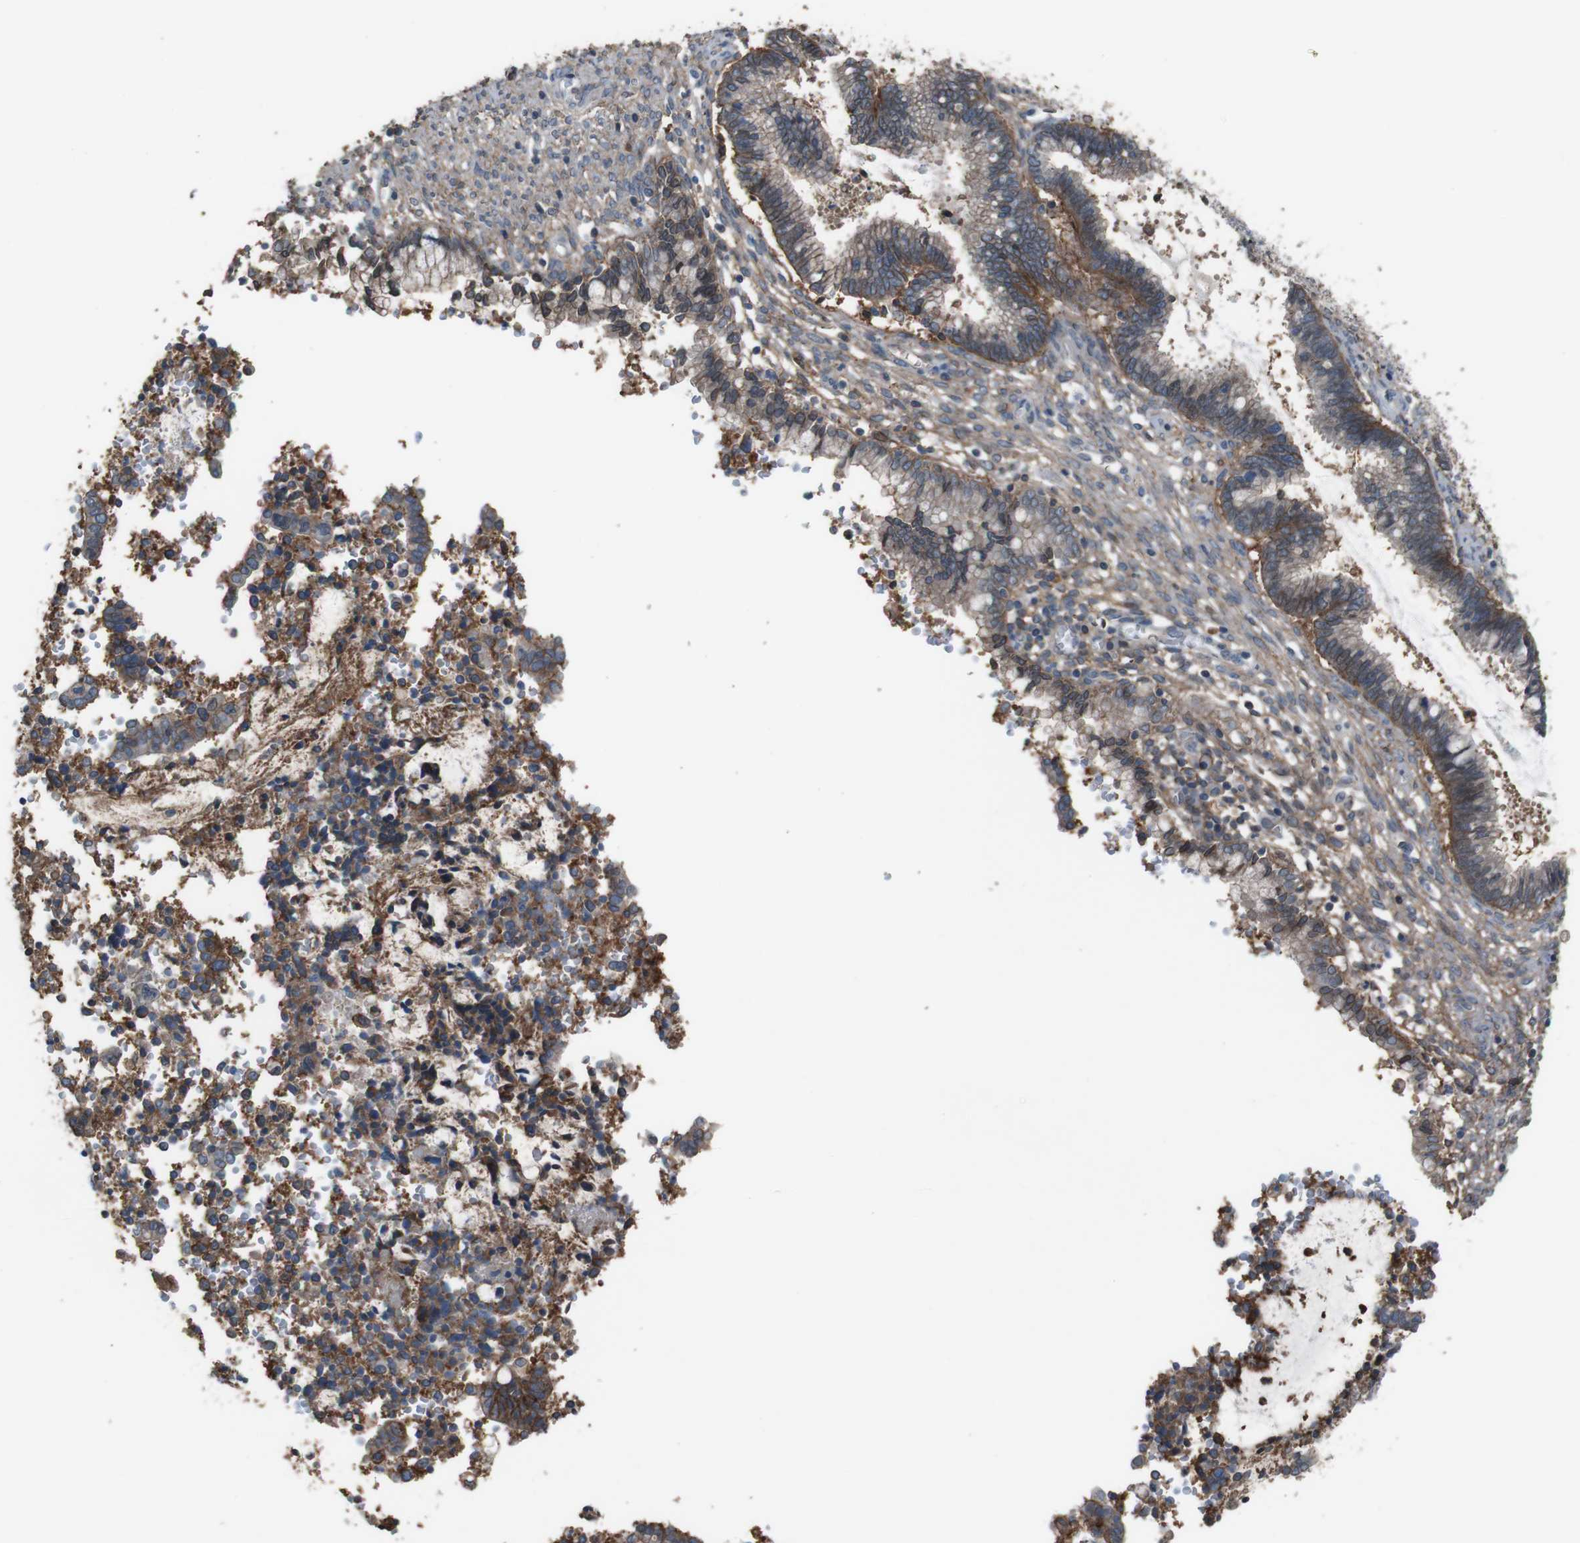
{"staining": {"intensity": "moderate", "quantity": "25%-75%", "location": "cytoplasmic/membranous"}, "tissue": "cervical cancer", "cell_type": "Tumor cells", "image_type": "cancer", "snomed": [{"axis": "morphology", "description": "Adenocarcinoma, NOS"}, {"axis": "topography", "description": "Cervix"}], "caption": "Cervical cancer (adenocarcinoma) stained with immunohistochemistry (IHC) shows moderate cytoplasmic/membranous expression in approximately 25%-75% of tumor cells.", "gene": "ATP2B1", "patient": {"sex": "female", "age": 44}}